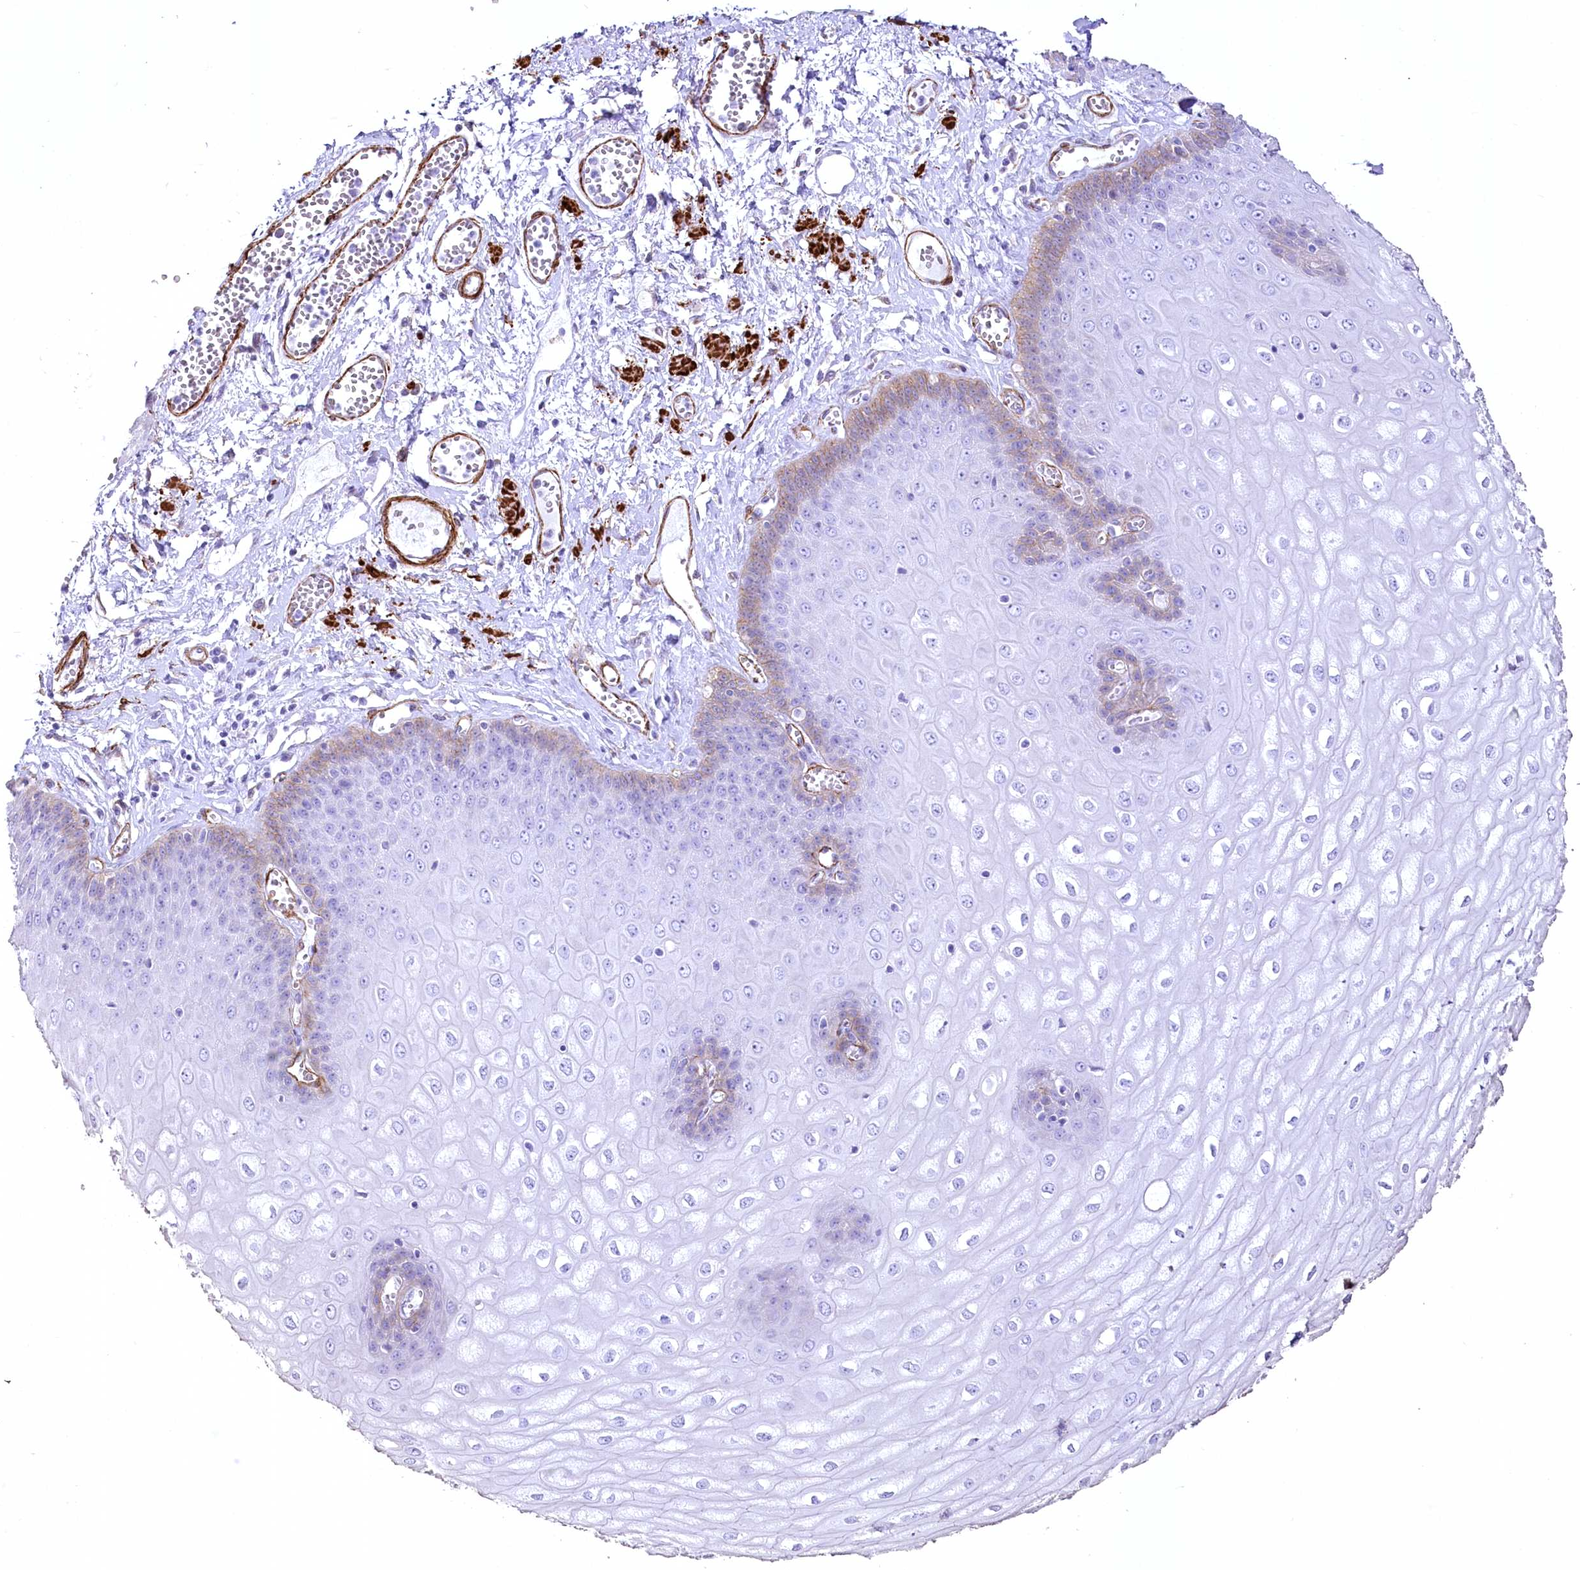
{"staining": {"intensity": "weak", "quantity": "<25%", "location": "cytoplasmic/membranous"}, "tissue": "esophagus", "cell_type": "Squamous epithelial cells", "image_type": "normal", "snomed": [{"axis": "morphology", "description": "Normal tissue, NOS"}, {"axis": "topography", "description": "Esophagus"}], "caption": "Photomicrograph shows no protein positivity in squamous epithelial cells of unremarkable esophagus.", "gene": "SYNPO2", "patient": {"sex": "male", "age": 60}}